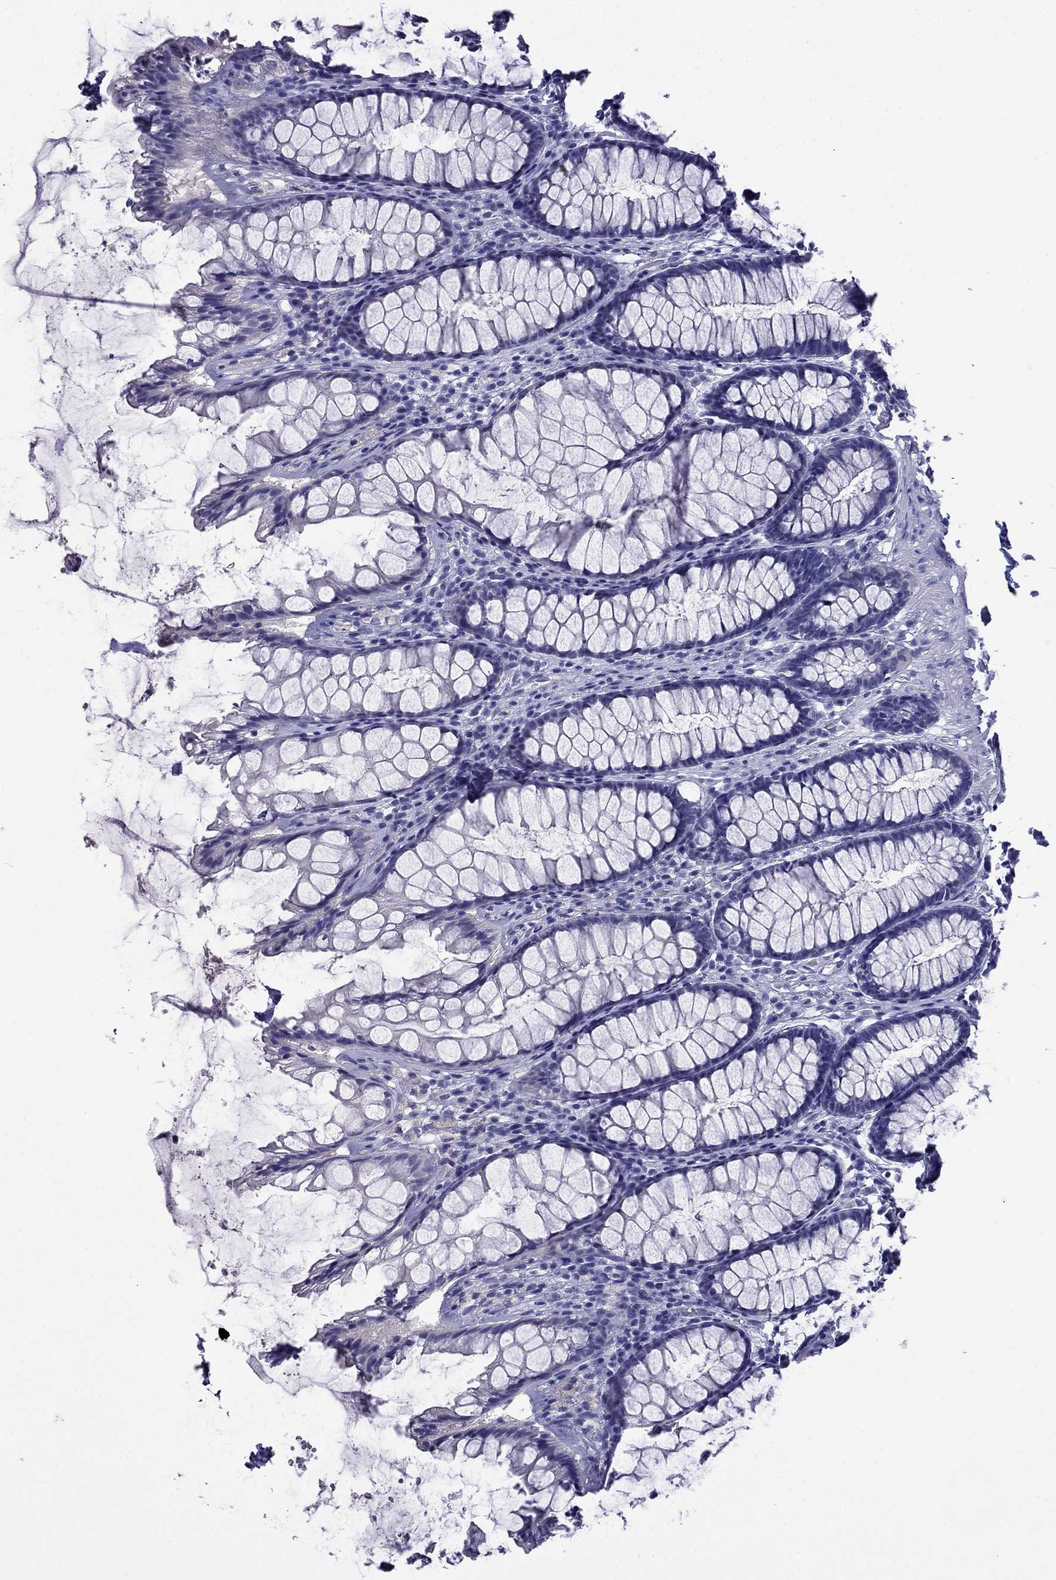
{"staining": {"intensity": "negative", "quantity": "none", "location": "none"}, "tissue": "rectum", "cell_type": "Glandular cells", "image_type": "normal", "snomed": [{"axis": "morphology", "description": "Normal tissue, NOS"}, {"axis": "topography", "description": "Rectum"}], "caption": "A high-resolution photomicrograph shows IHC staining of unremarkable rectum, which shows no significant expression in glandular cells.", "gene": "MYO15A", "patient": {"sex": "male", "age": 72}}